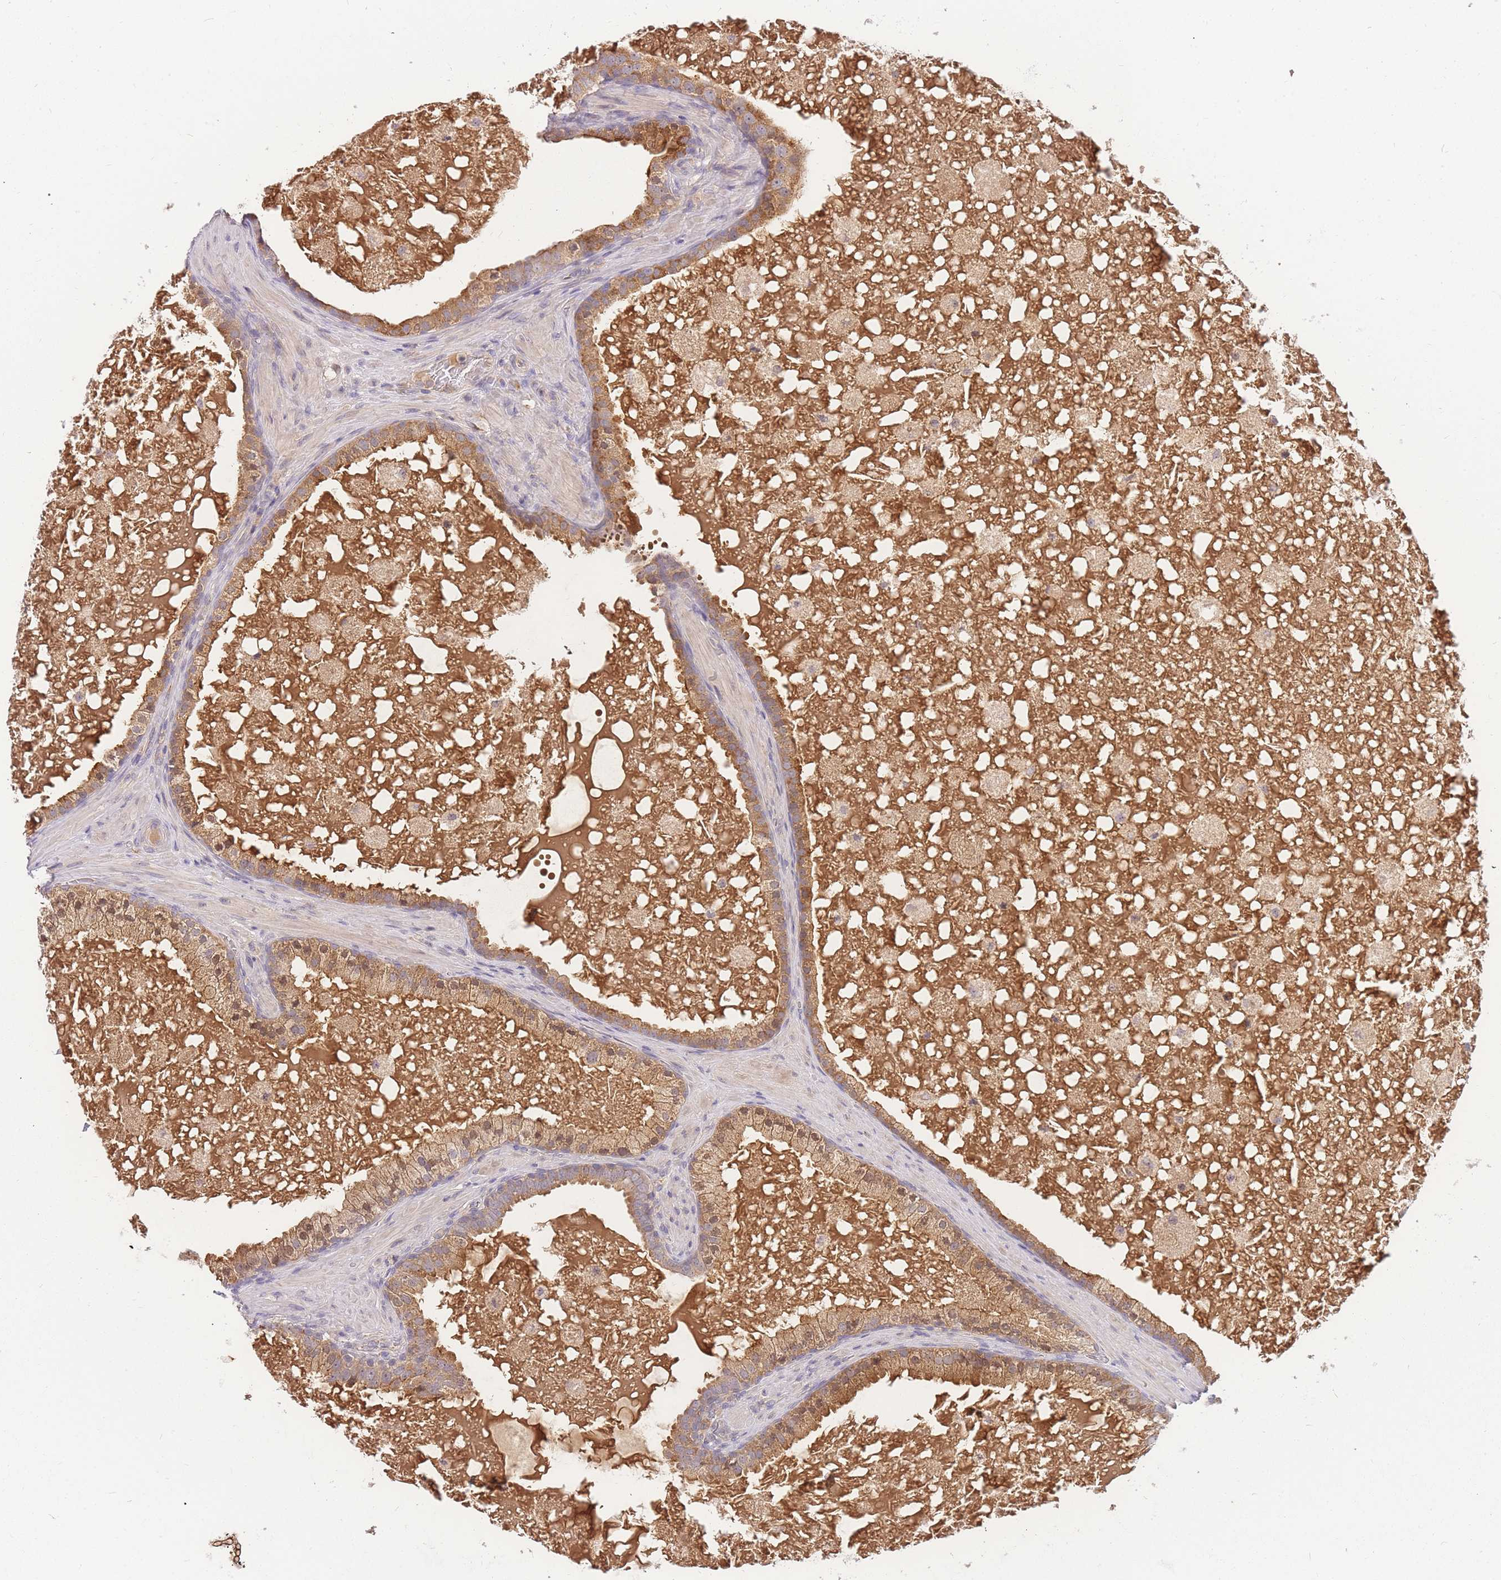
{"staining": {"intensity": "moderate", "quantity": ">75%", "location": "cytoplasmic/membranous"}, "tissue": "prostate cancer", "cell_type": "Tumor cells", "image_type": "cancer", "snomed": [{"axis": "morphology", "description": "Adenocarcinoma, High grade"}, {"axis": "topography", "description": "Prostate"}], "caption": "Human prostate cancer (high-grade adenocarcinoma) stained for a protein (brown) displays moderate cytoplasmic/membranous positive expression in approximately >75% of tumor cells.", "gene": "ZNF577", "patient": {"sex": "male", "age": 55}}